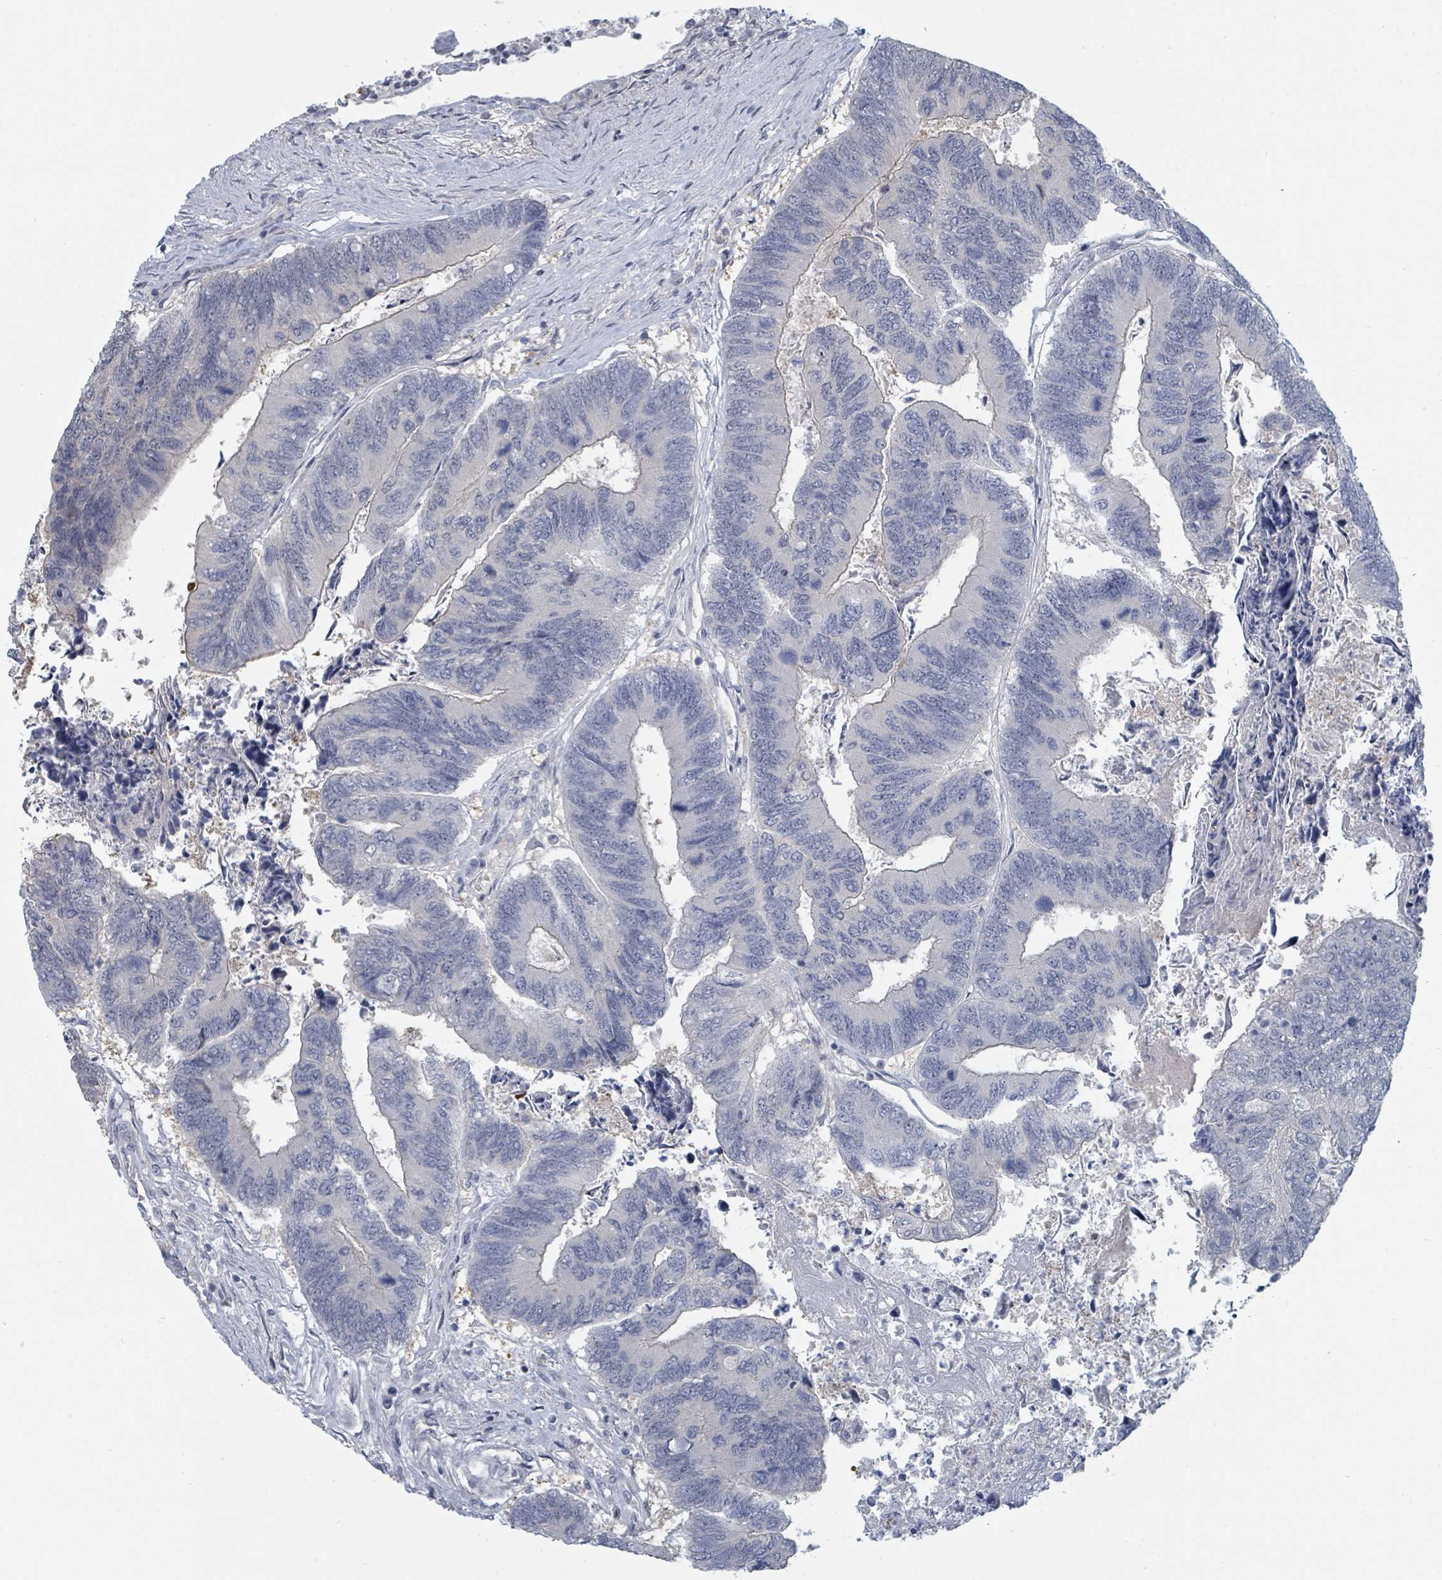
{"staining": {"intensity": "negative", "quantity": "none", "location": "none"}, "tissue": "colorectal cancer", "cell_type": "Tumor cells", "image_type": "cancer", "snomed": [{"axis": "morphology", "description": "Adenocarcinoma, NOS"}, {"axis": "topography", "description": "Colon"}], "caption": "Human adenocarcinoma (colorectal) stained for a protein using IHC displays no positivity in tumor cells.", "gene": "SLC25A45", "patient": {"sex": "female", "age": 67}}